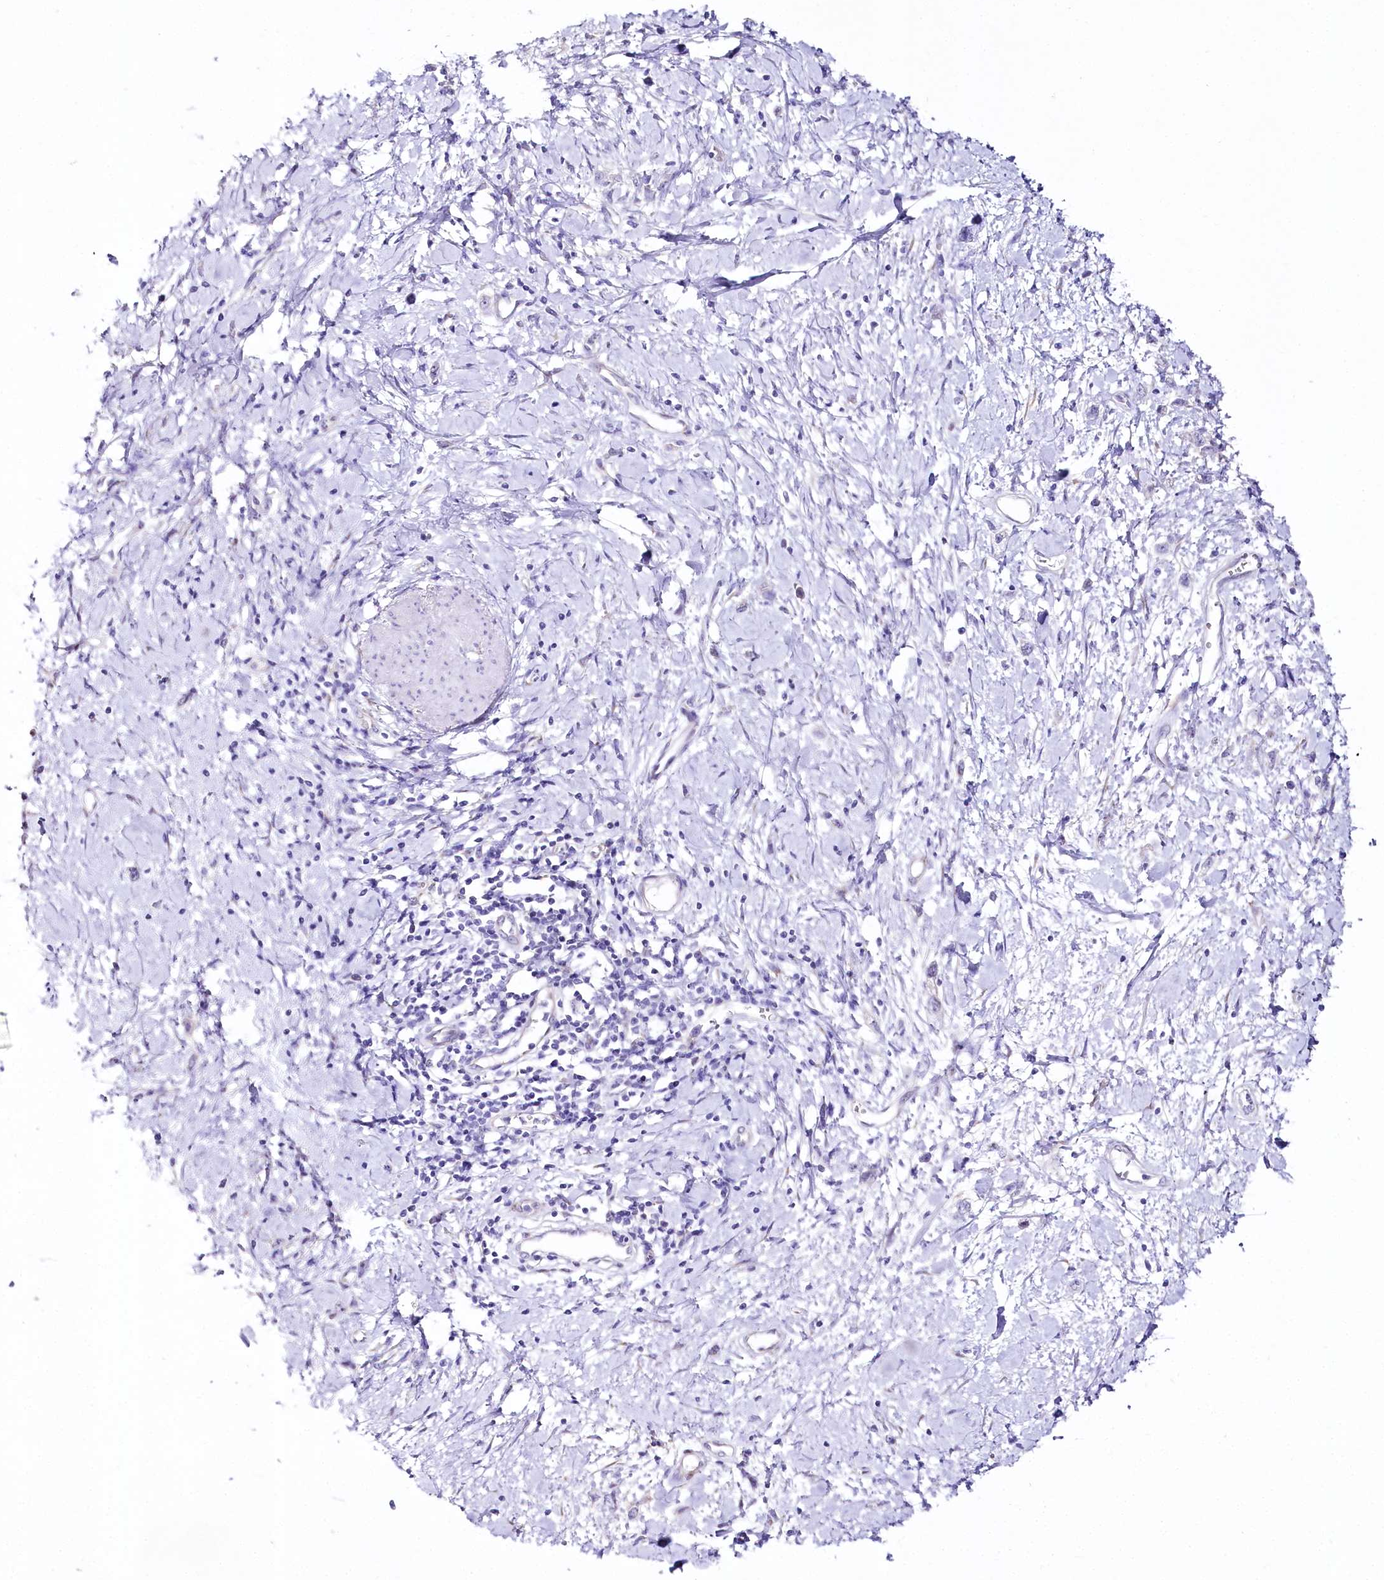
{"staining": {"intensity": "negative", "quantity": "none", "location": "none"}, "tissue": "stomach cancer", "cell_type": "Tumor cells", "image_type": "cancer", "snomed": [{"axis": "morphology", "description": "Adenocarcinoma, NOS"}, {"axis": "topography", "description": "Stomach"}], "caption": "Tumor cells show no significant protein positivity in stomach cancer (adenocarcinoma).", "gene": "CSN3", "patient": {"sex": "female", "age": 76}}